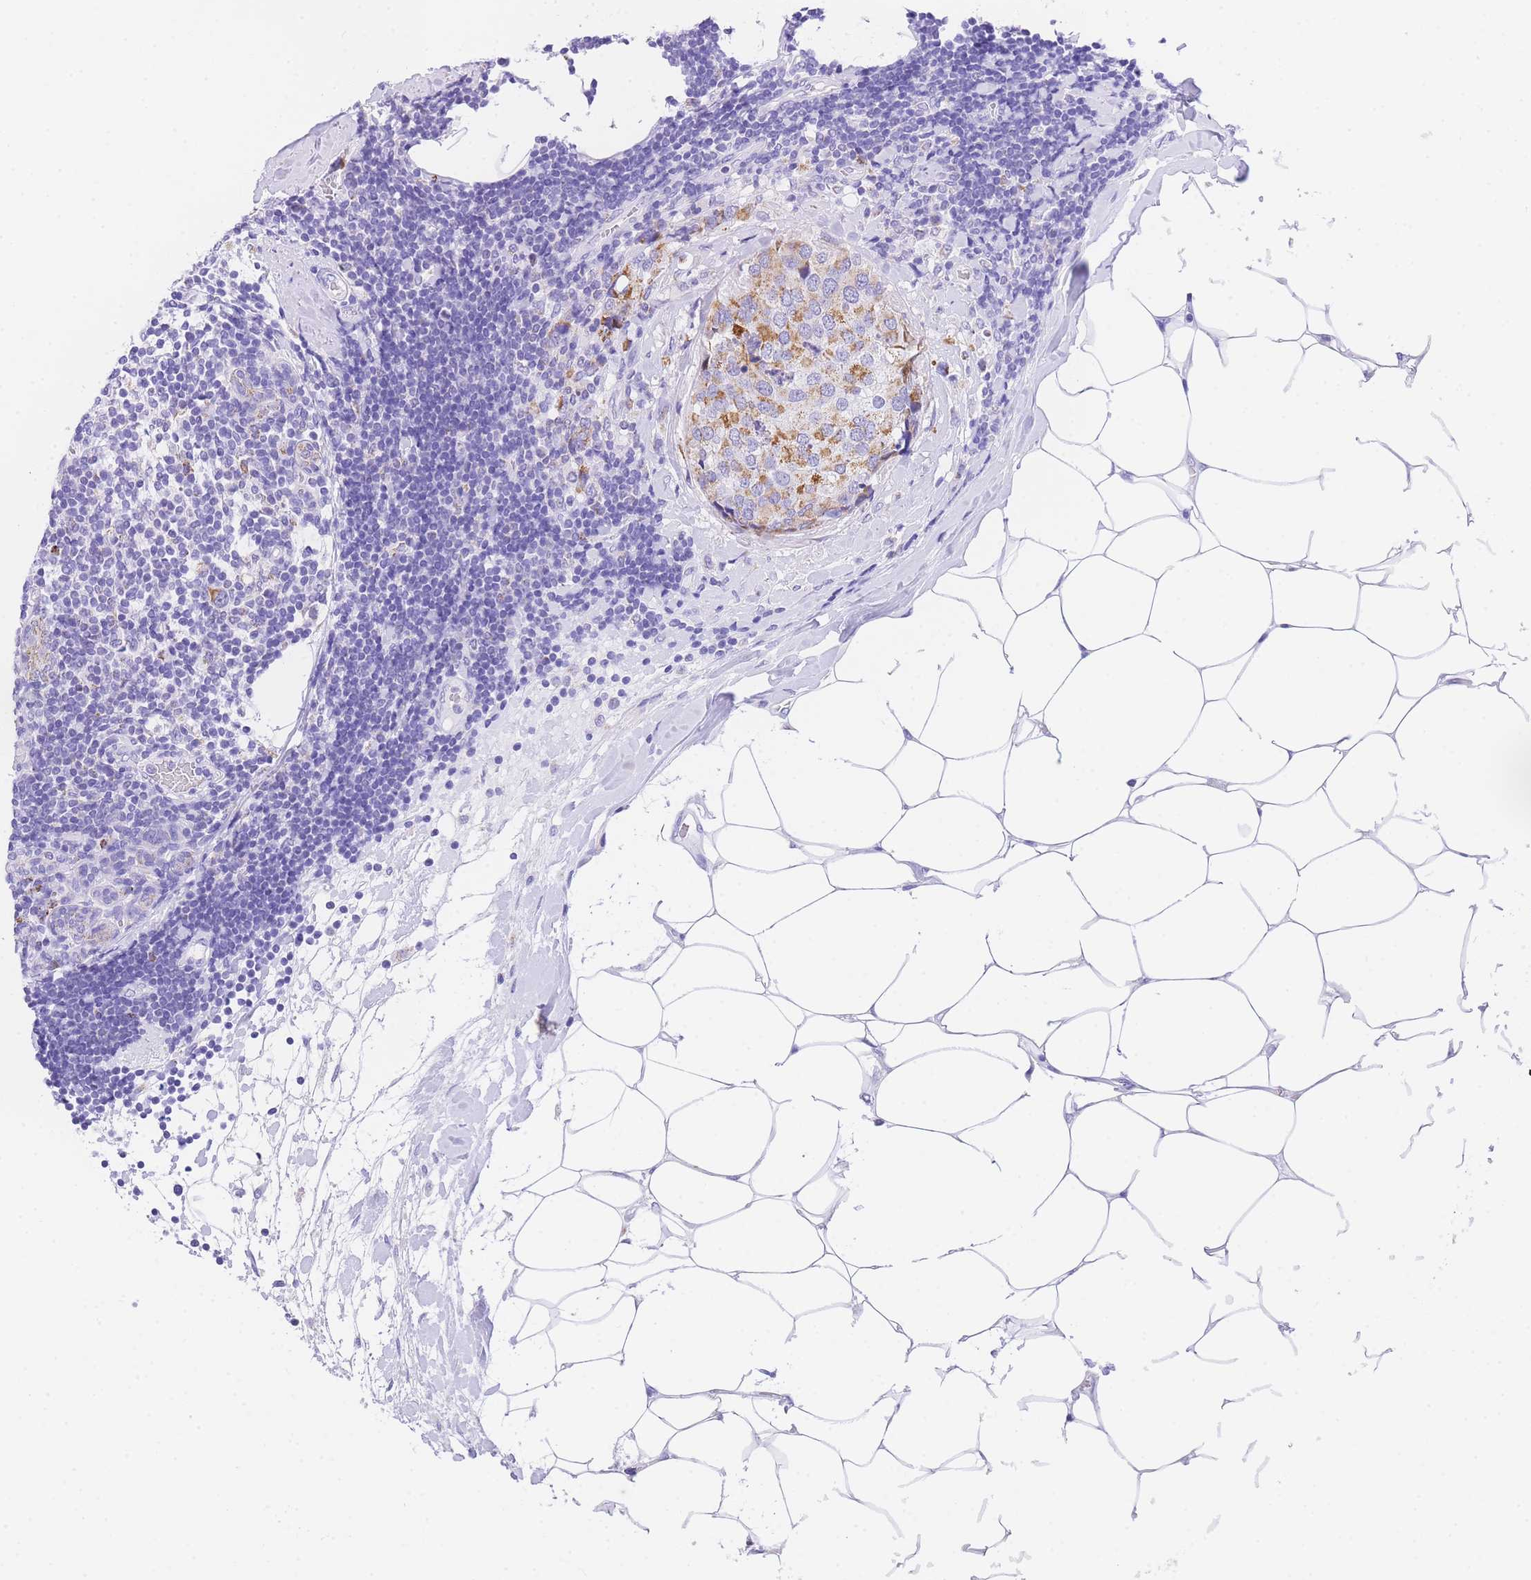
{"staining": {"intensity": "moderate", "quantity": "25%-75%", "location": "cytoplasmic/membranous"}, "tissue": "breast cancer", "cell_type": "Tumor cells", "image_type": "cancer", "snomed": [{"axis": "morphology", "description": "Lobular carcinoma"}, {"axis": "topography", "description": "Breast"}], "caption": "Protein staining demonstrates moderate cytoplasmic/membranous expression in about 25%-75% of tumor cells in breast cancer (lobular carcinoma). The protein of interest is stained brown, and the nuclei are stained in blue (DAB IHC with brightfield microscopy, high magnification).", "gene": "NKD2", "patient": {"sex": "female", "age": 59}}